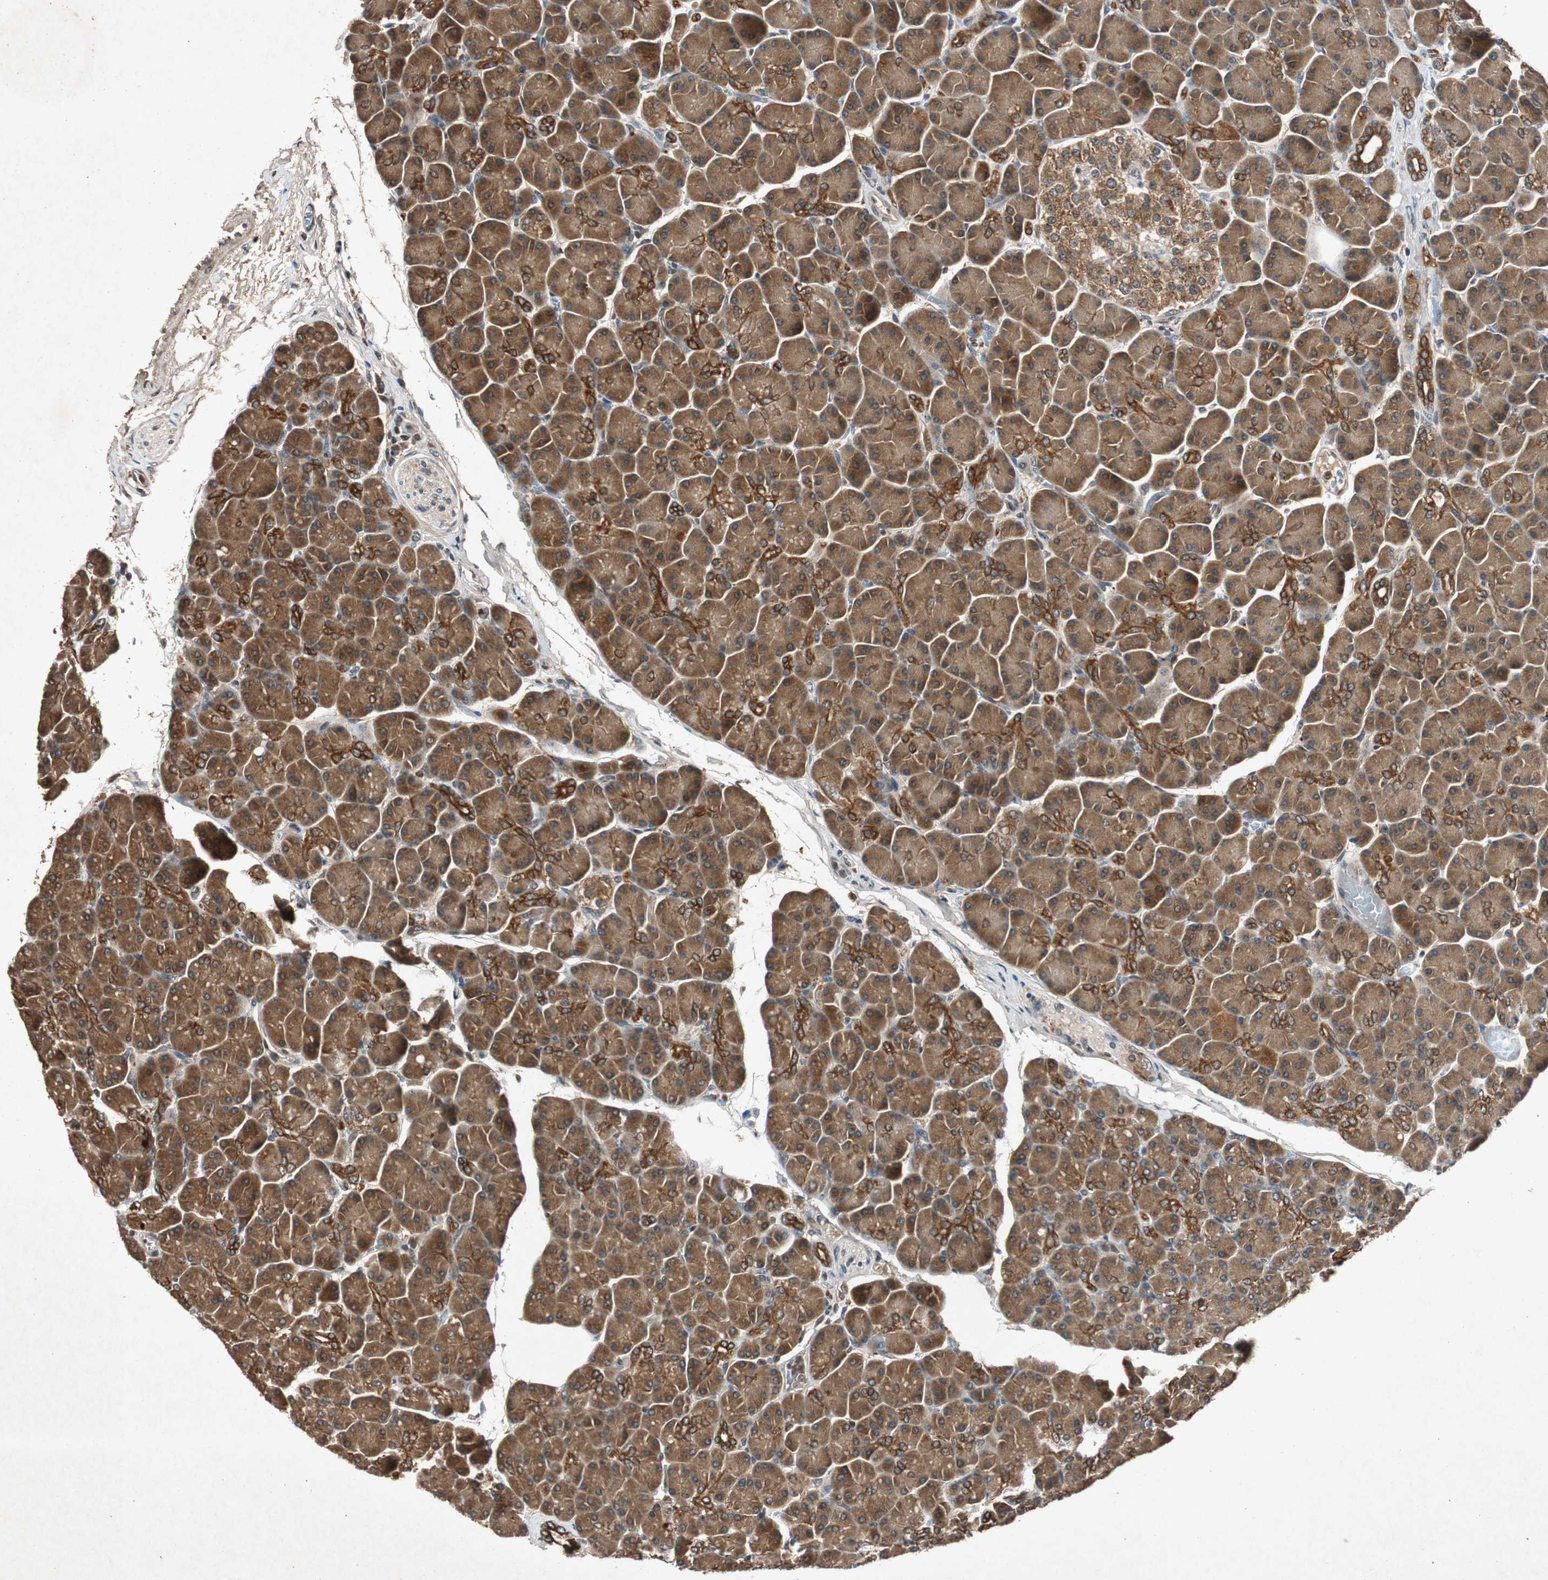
{"staining": {"intensity": "strong", "quantity": ">75%", "location": "cytoplasmic/membranous"}, "tissue": "pancreas", "cell_type": "Exocrine glandular cells", "image_type": "normal", "snomed": [{"axis": "morphology", "description": "Normal tissue, NOS"}, {"axis": "topography", "description": "Pancreas"}], "caption": "DAB immunohistochemical staining of normal pancreas reveals strong cytoplasmic/membranous protein expression in approximately >75% of exocrine glandular cells. (DAB (3,3'-diaminobenzidine) = brown stain, brightfield microscopy at high magnification).", "gene": "SLIT2", "patient": {"sex": "female", "age": 43}}